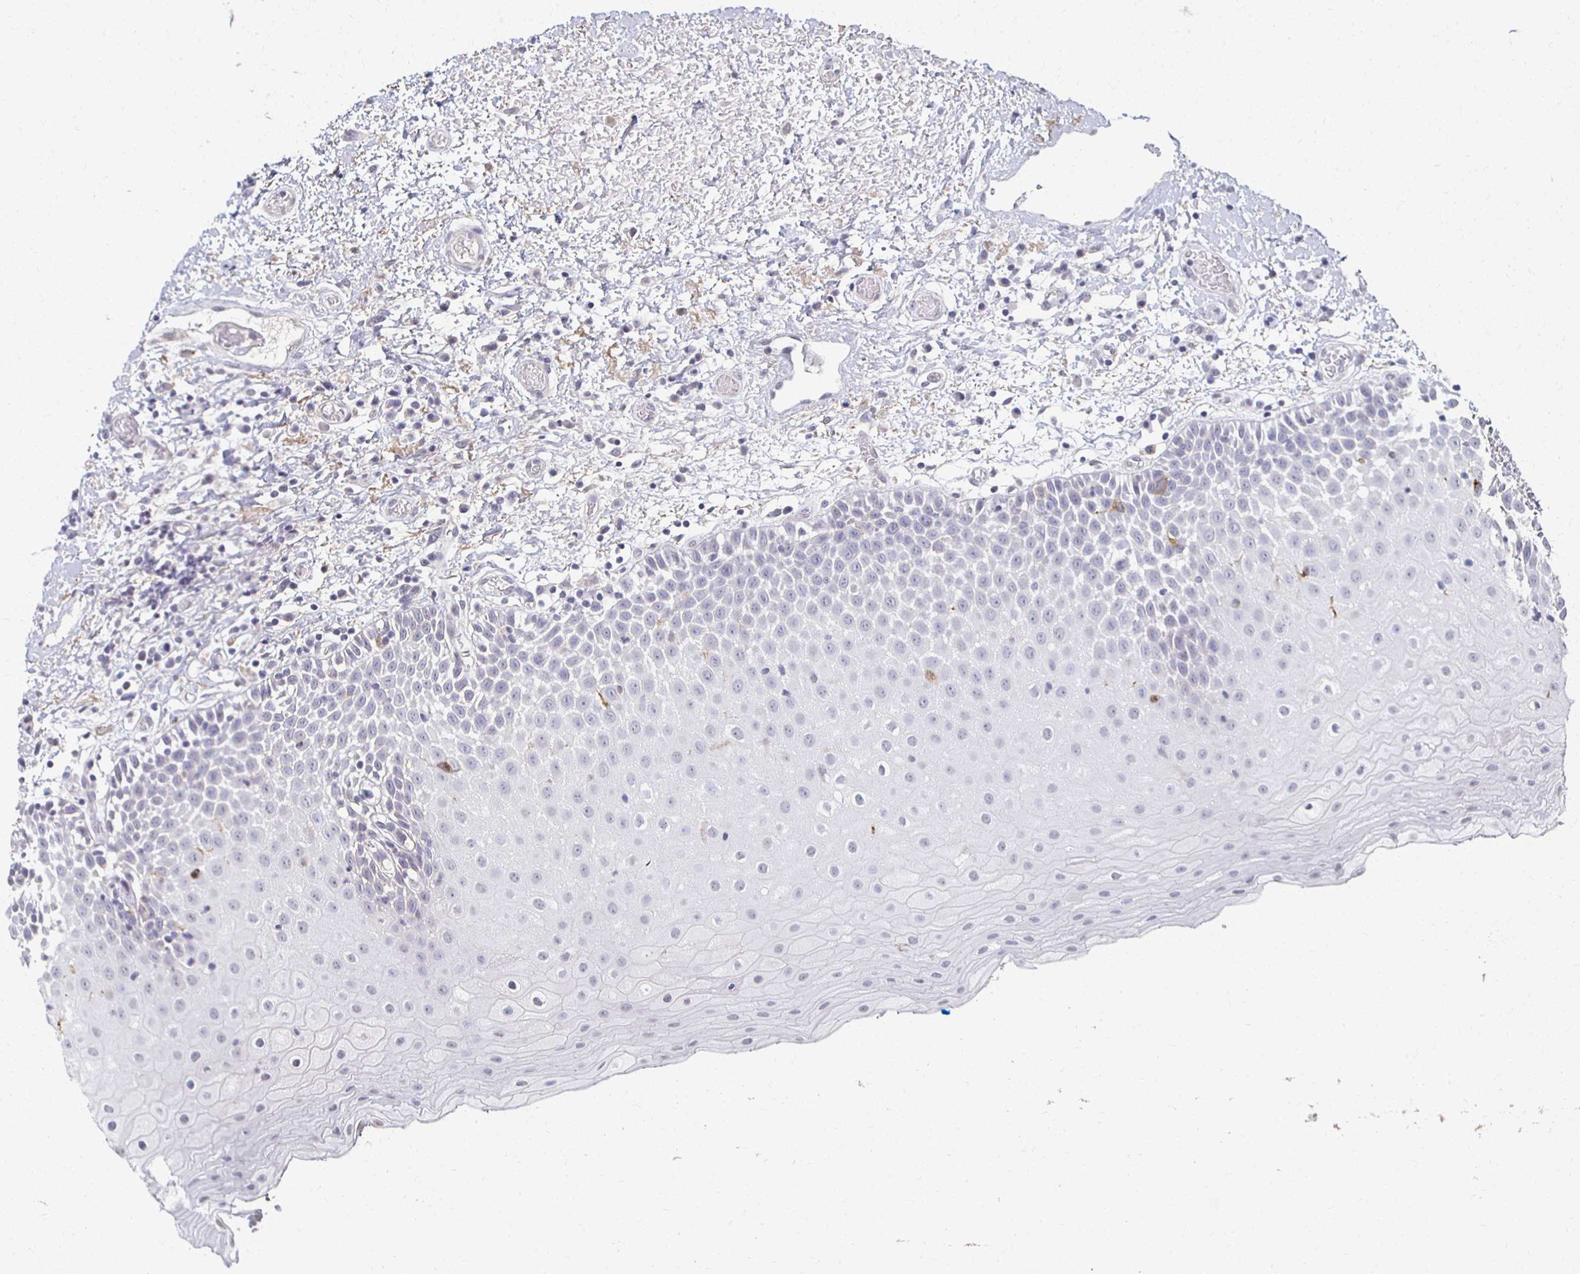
{"staining": {"intensity": "negative", "quantity": "none", "location": "none"}, "tissue": "oral mucosa", "cell_type": "Squamous epithelial cells", "image_type": "normal", "snomed": [{"axis": "morphology", "description": "Normal tissue, NOS"}, {"axis": "topography", "description": "Oral tissue"}], "caption": "A high-resolution histopathology image shows immunohistochemistry (IHC) staining of unremarkable oral mucosa, which displays no significant expression in squamous epithelial cells.", "gene": "DAB1", "patient": {"sex": "female", "age": 82}}